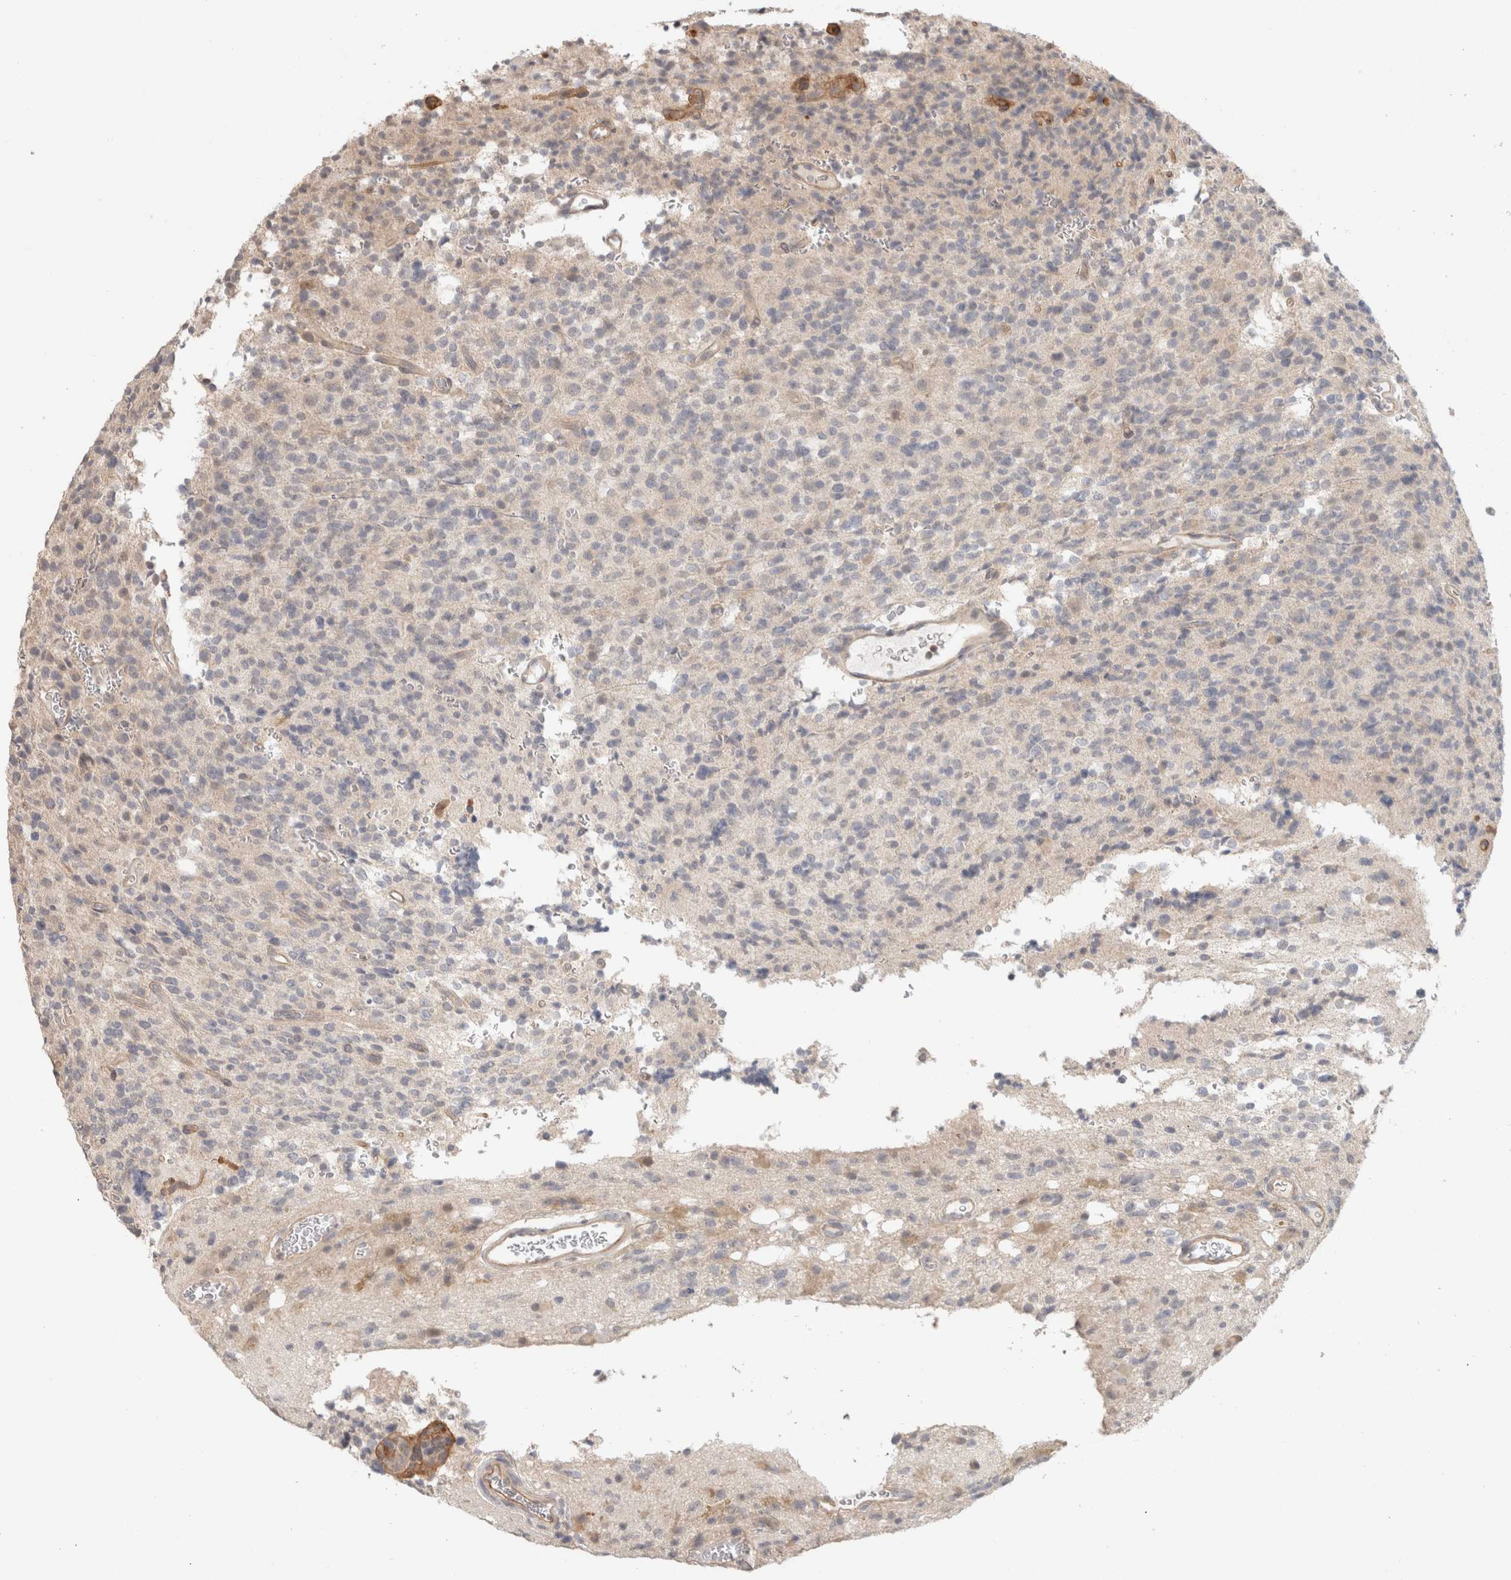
{"staining": {"intensity": "negative", "quantity": "none", "location": "none"}, "tissue": "glioma", "cell_type": "Tumor cells", "image_type": "cancer", "snomed": [{"axis": "morphology", "description": "Glioma, malignant, High grade"}, {"axis": "topography", "description": "Brain"}], "caption": "Glioma stained for a protein using immunohistochemistry reveals no expression tumor cells.", "gene": "HSPG2", "patient": {"sex": "male", "age": 34}}